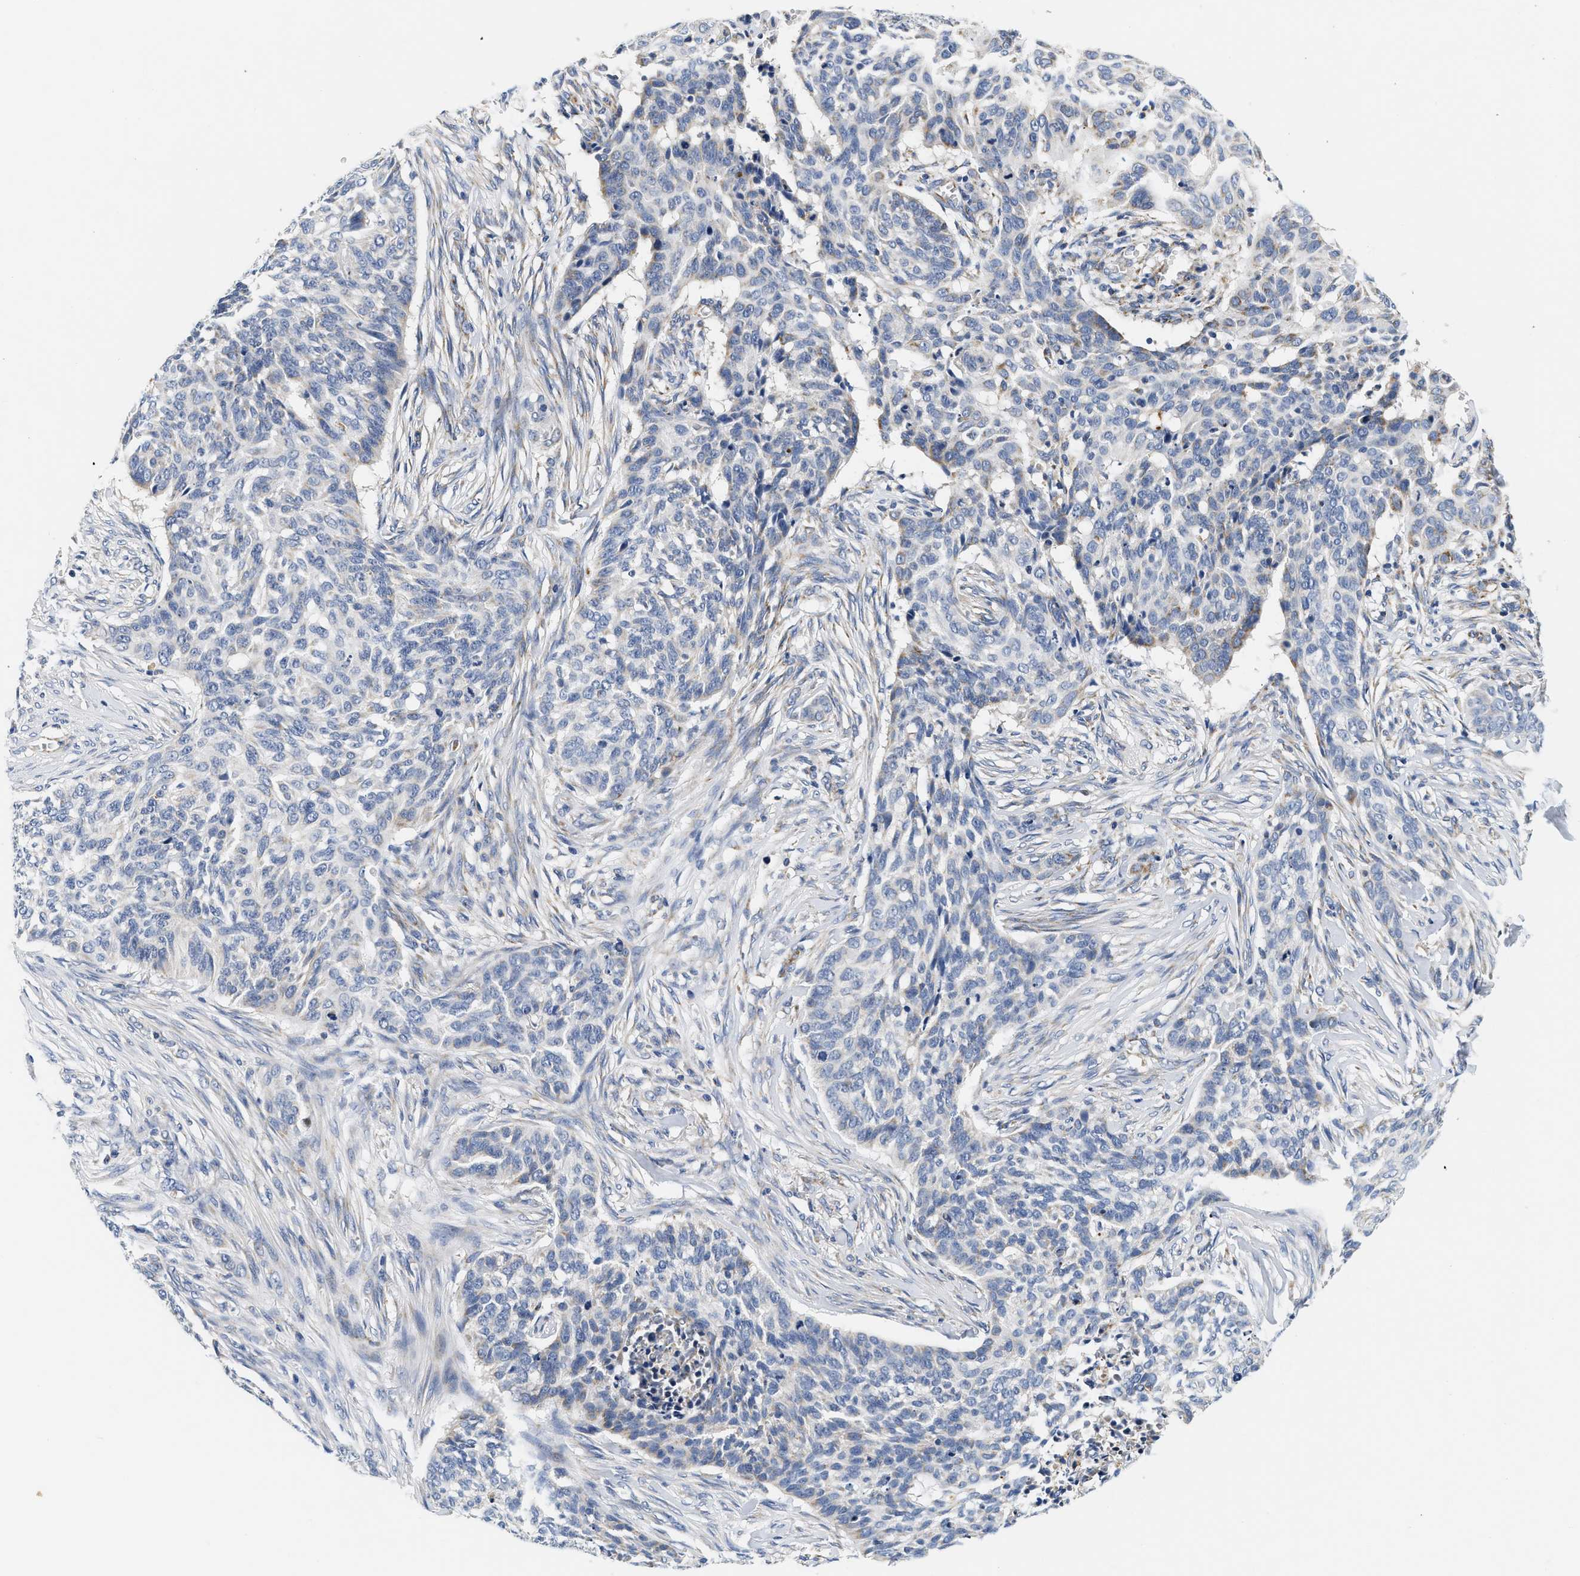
{"staining": {"intensity": "negative", "quantity": "none", "location": "none"}, "tissue": "skin cancer", "cell_type": "Tumor cells", "image_type": "cancer", "snomed": [{"axis": "morphology", "description": "Basal cell carcinoma"}, {"axis": "topography", "description": "Skin"}], "caption": "This is a histopathology image of immunohistochemistry (IHC) staining of skin basal cell carcinoma, which shows no staining in tumor cells.", "gene": "PDP1", "patient": {"sex": "male", "age": 85}}